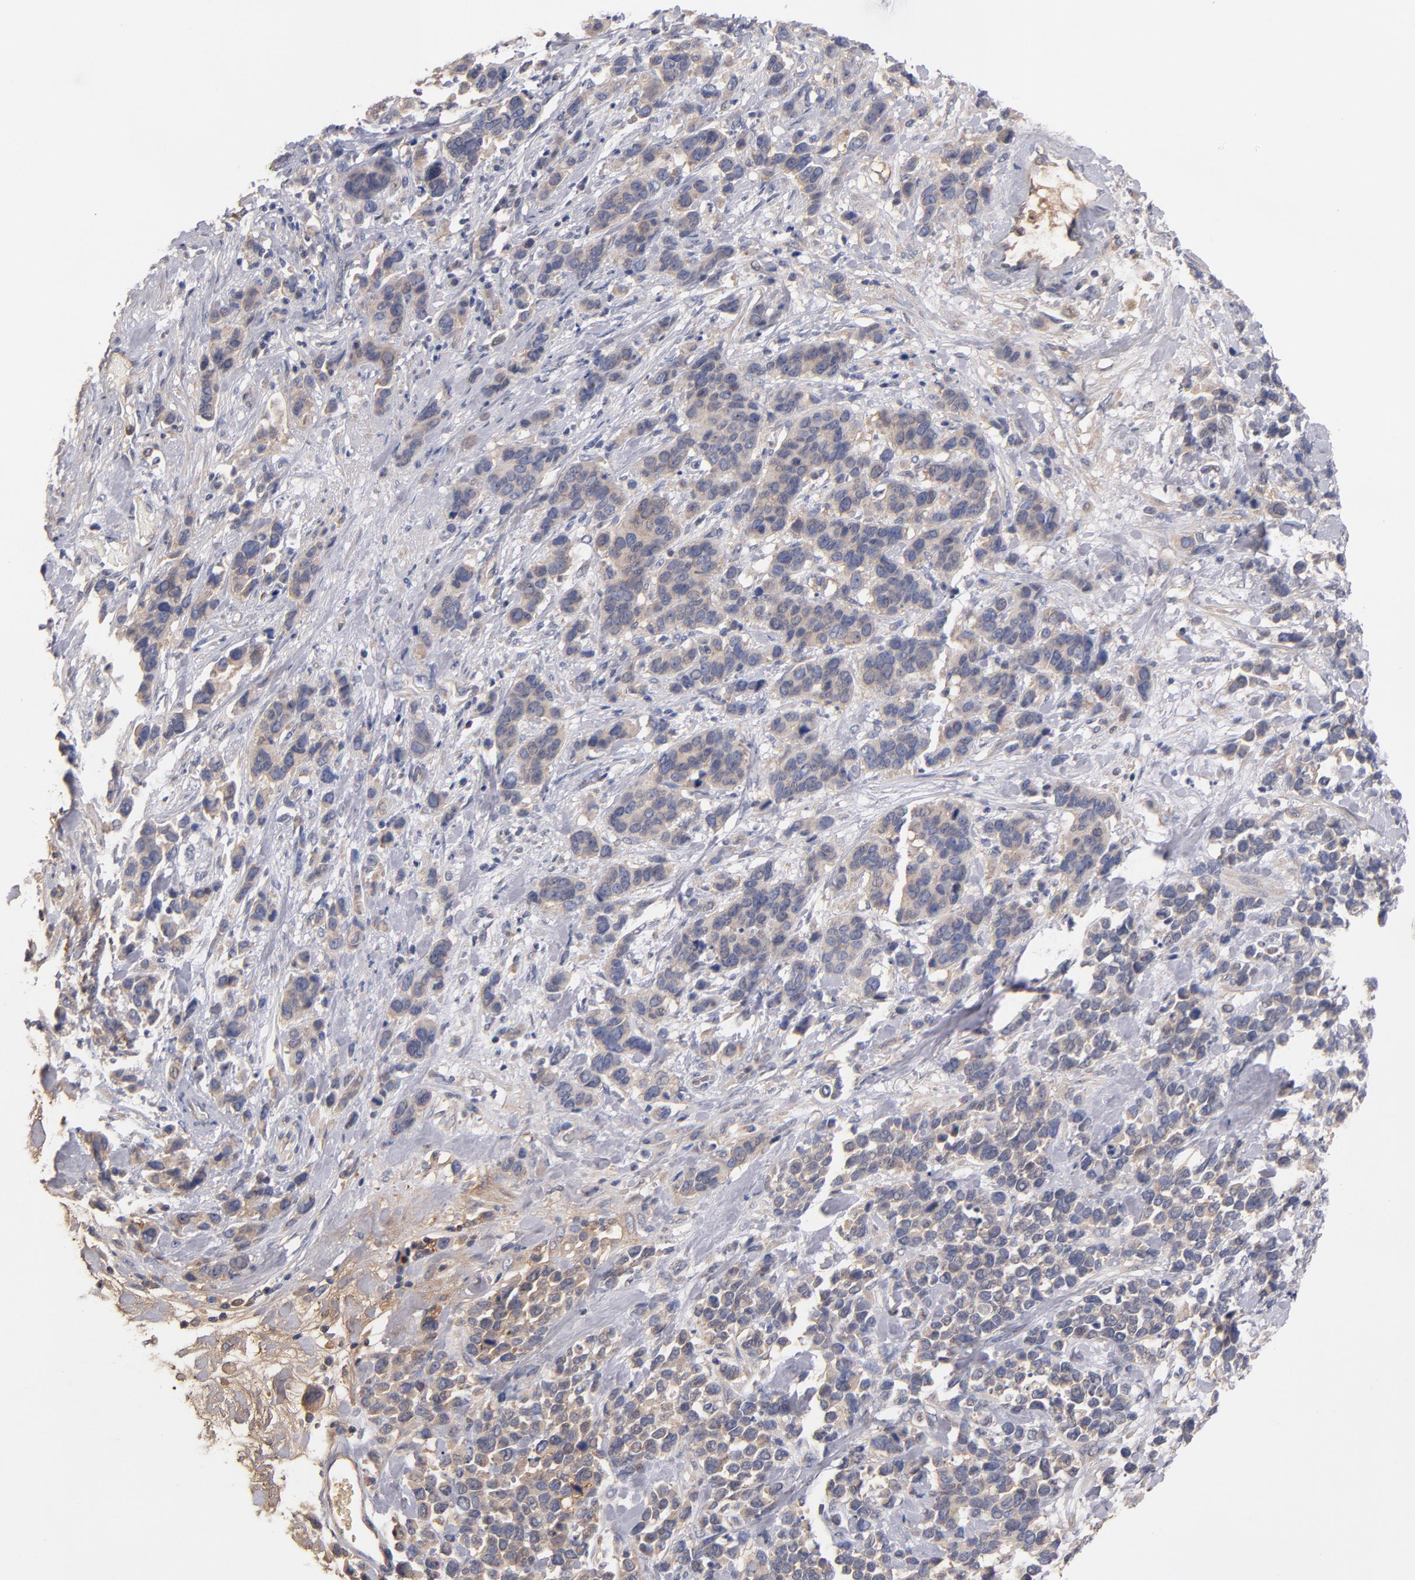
{"staining": {"intensity": "weak", "quantity": ">75%", "location": "cytoplasmic/membranous"}, "tissue": "stomach cancer", "cell_type": "Tumor cells", "image_type": "cancer", "snomed": [{"axis": "morphology", "description": "Adenocarcinoma, NOS"}, {"axis": "topography", "description": "Stomach, upper"}], "caption": "Immunohistochemistry staining of stomach cancer (adenocarcinoma), which demonstrates low levels of weak cytoplasmic/membranous staining in about >75% of tumor cells indicating weak cytoplasmic/membranous protein positivity. The staining was performed using DAB (brown) for protein detection and nuclei were counterstained in hematoxylin (blue).", "gene": "DACT1", "patient": {"sex": "male", "age": 71}}